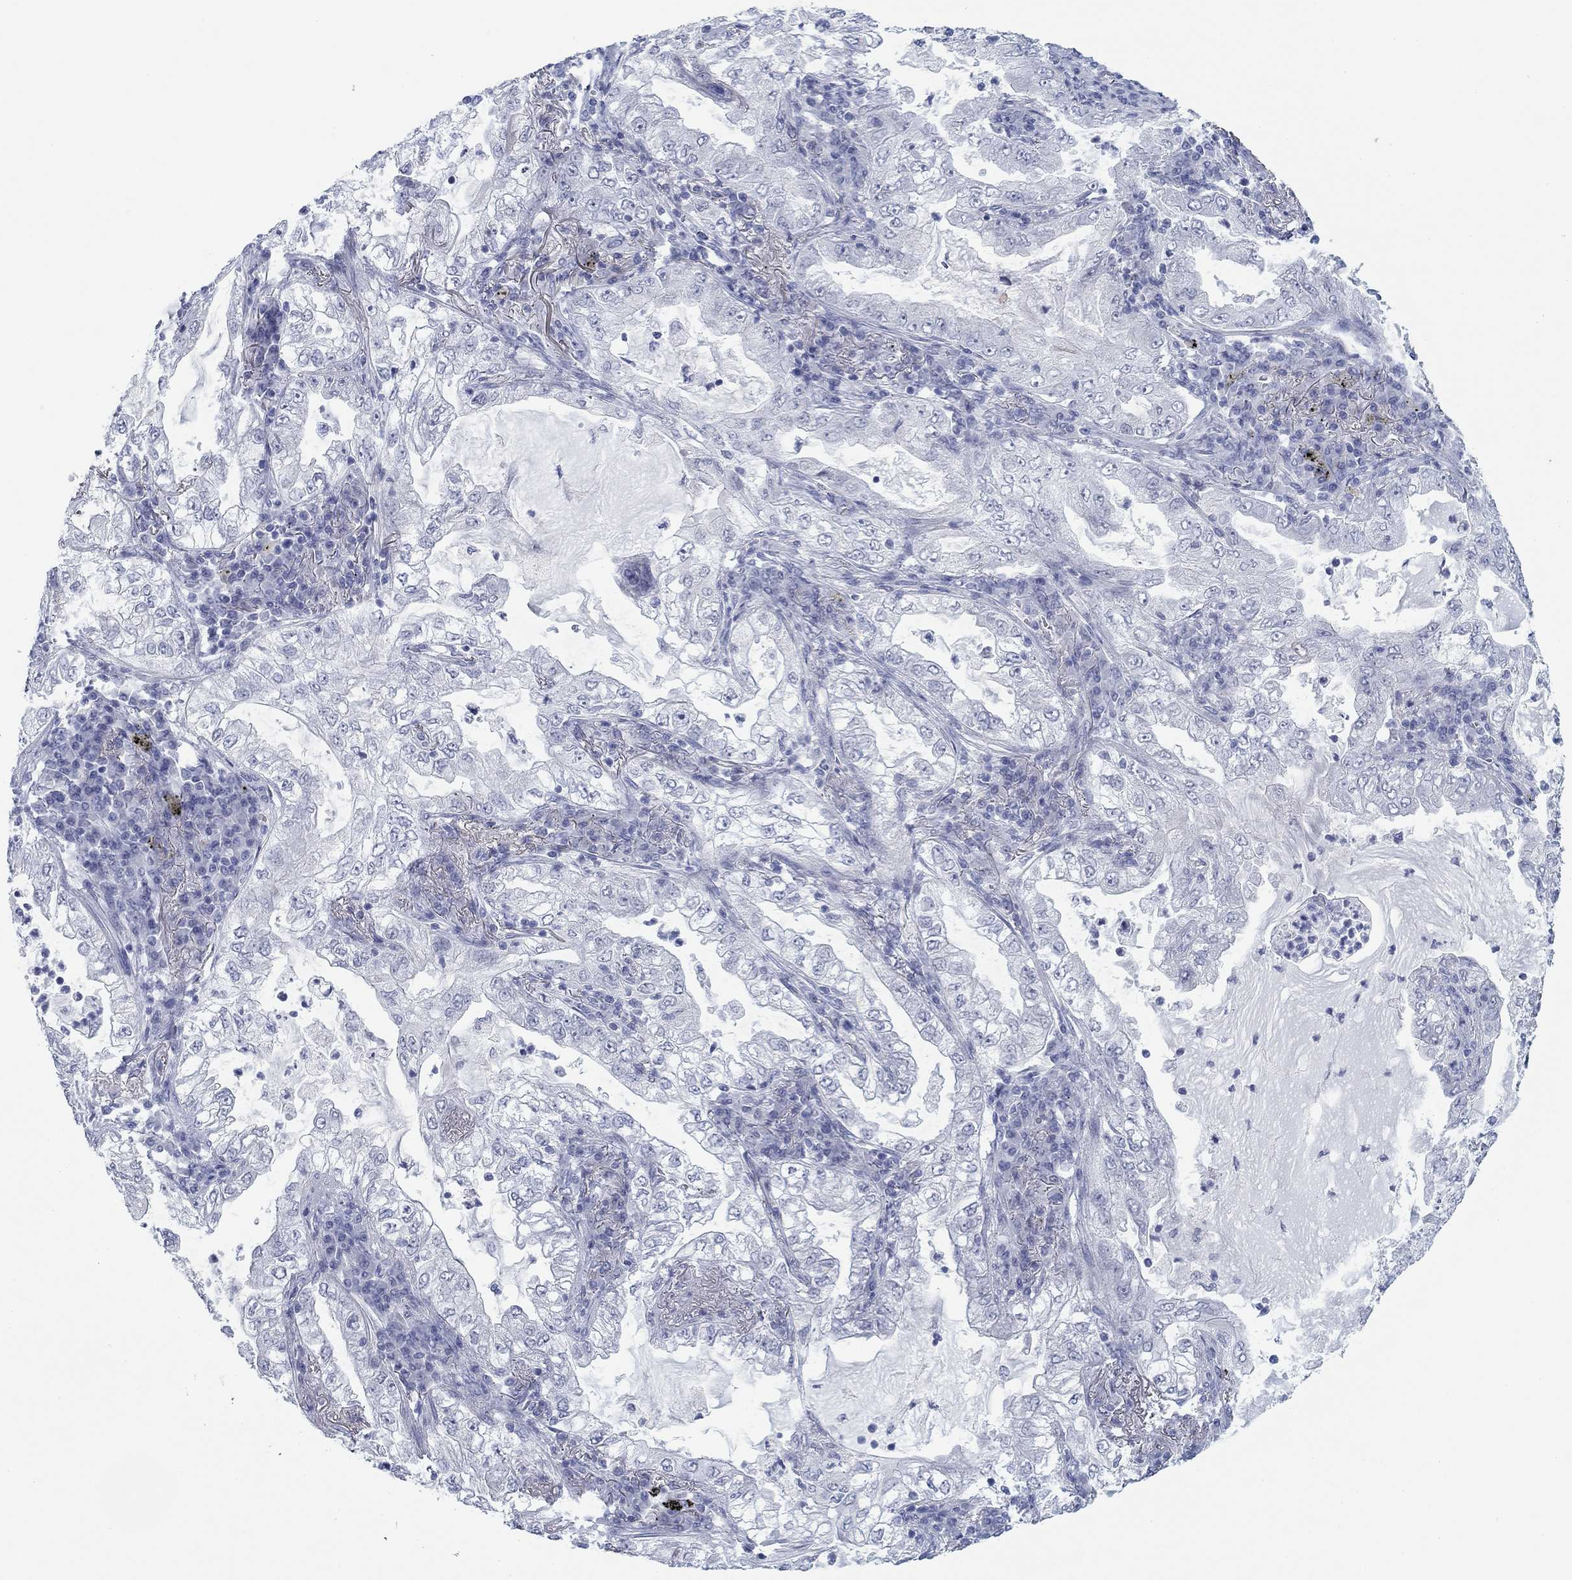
{"staining": {"intensity": "negative", "quantity": "none", "location": "none"}, "tissue": "lung cancer", "cell_type": "Tumor cells", "image_type": "cancer", "snomed": [{"axis": "morphology", "description": "Adenocarcinoma, NOS"}, {"axis": "topography", "description": "Lung"}], "caption": "Adenocarcinoma (lung) was stained to show a protein in brown. There is no significant staining in tumor cells.", "gene": "DNAL1", "patient": {"sex": "female", "age": 73}}